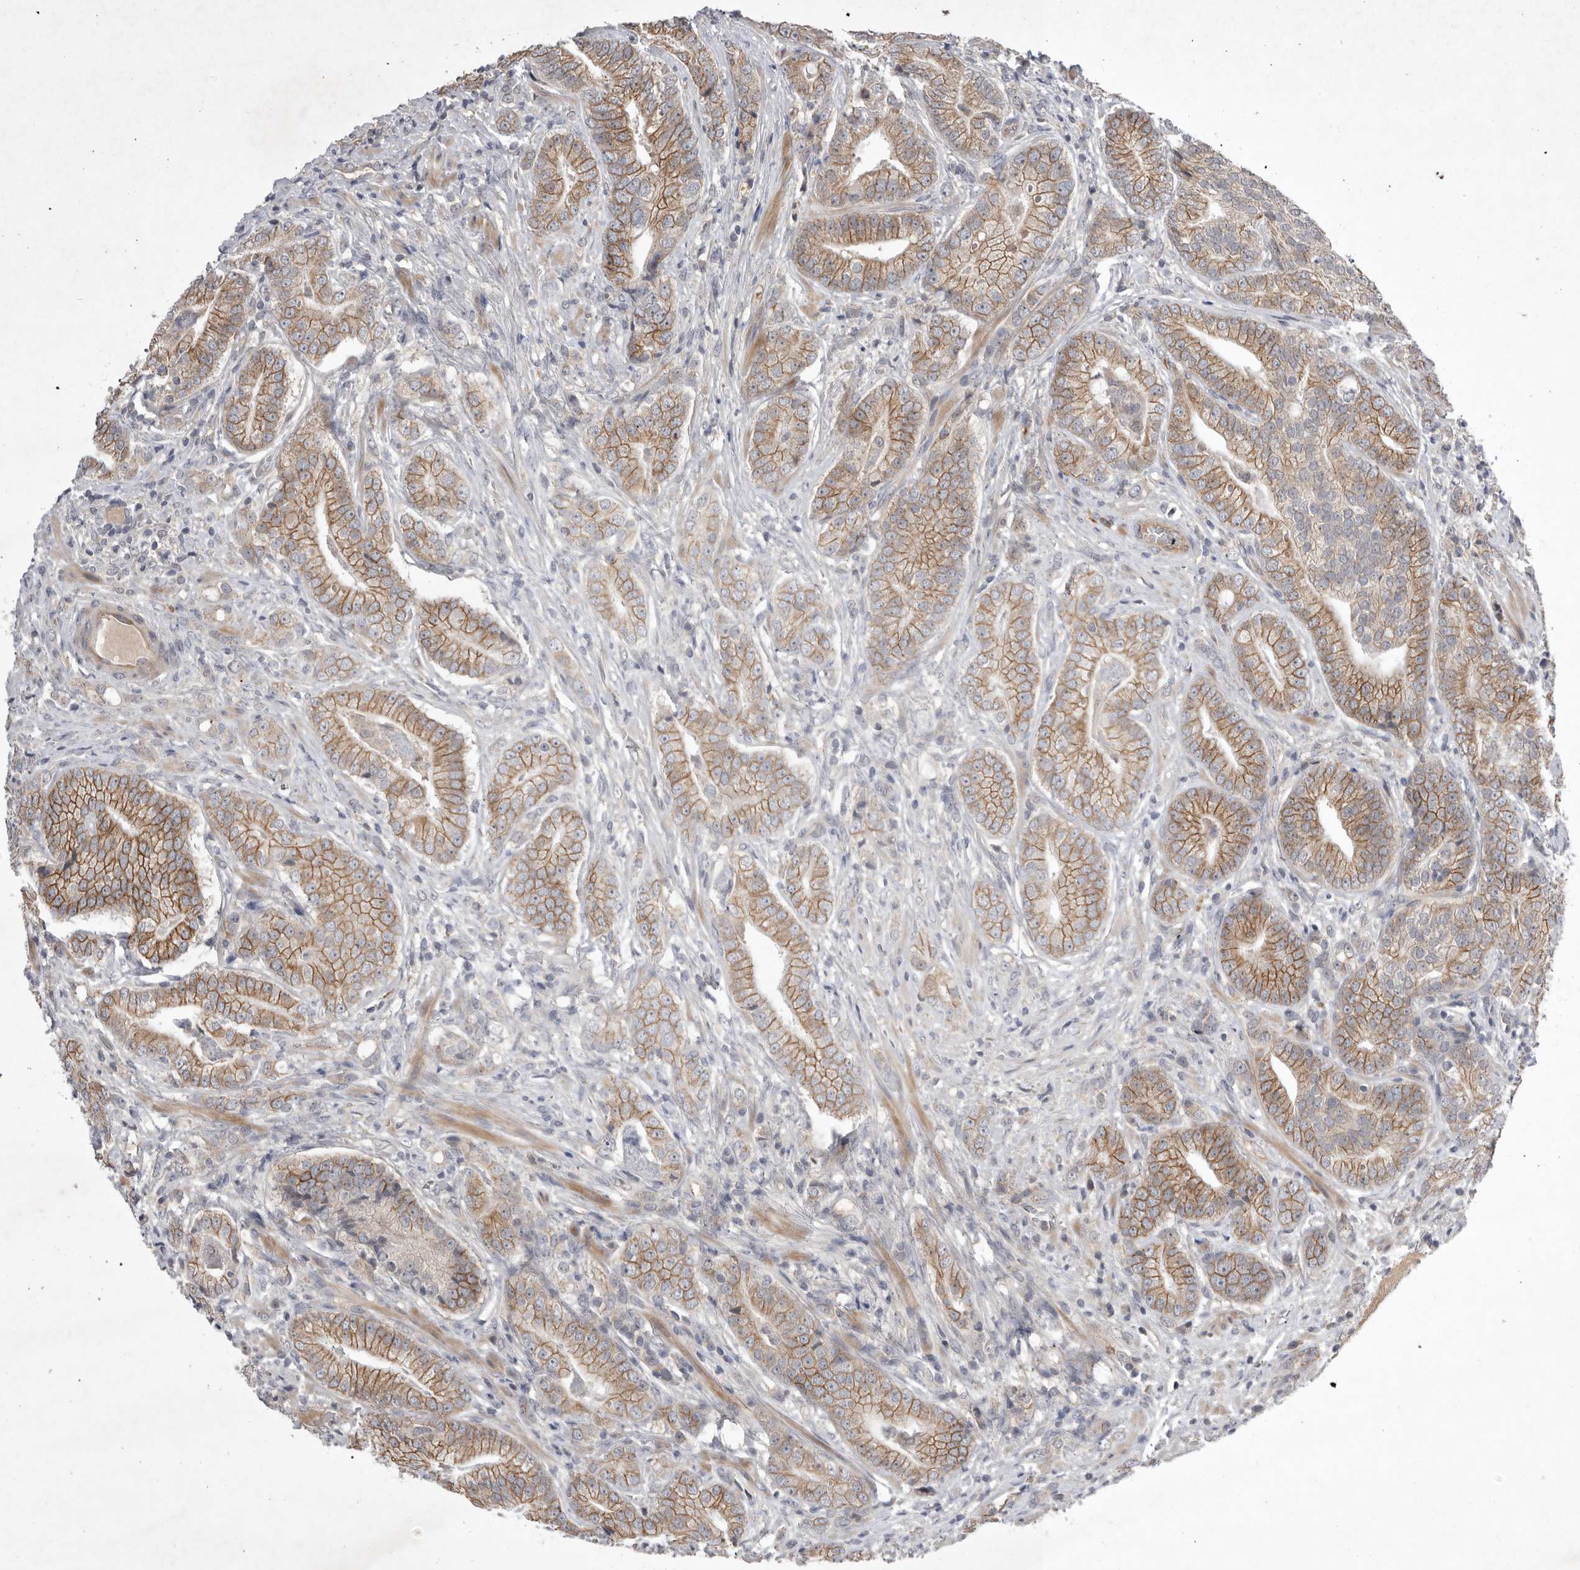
{"staining": {"intensity": "moderate", "quantity": ">75%", "location": "cytoplasmic/membranous"}, "tissue": "prostate cancer", "cell_type": "Tumor cells", "image_type": "cancer", "snomed": [{"axis": "morphology", "description": "Adenocarcinoma, High grade"}, {"axis": "topography", "description": "Prostate"}], "caption": "Protein expression by immunohistochemistry (IHC) exhibits moderate cytoplasmic/membranous expression in about >75% of tumor cells in high-grade adenocarcinoma (prostate). (DAB (3,3'-diaminobenzidine) IHC with brightfield microscopy, high magnification).", "gene": "NRCAM", "patient": {"sex": "male", "age": 57}}